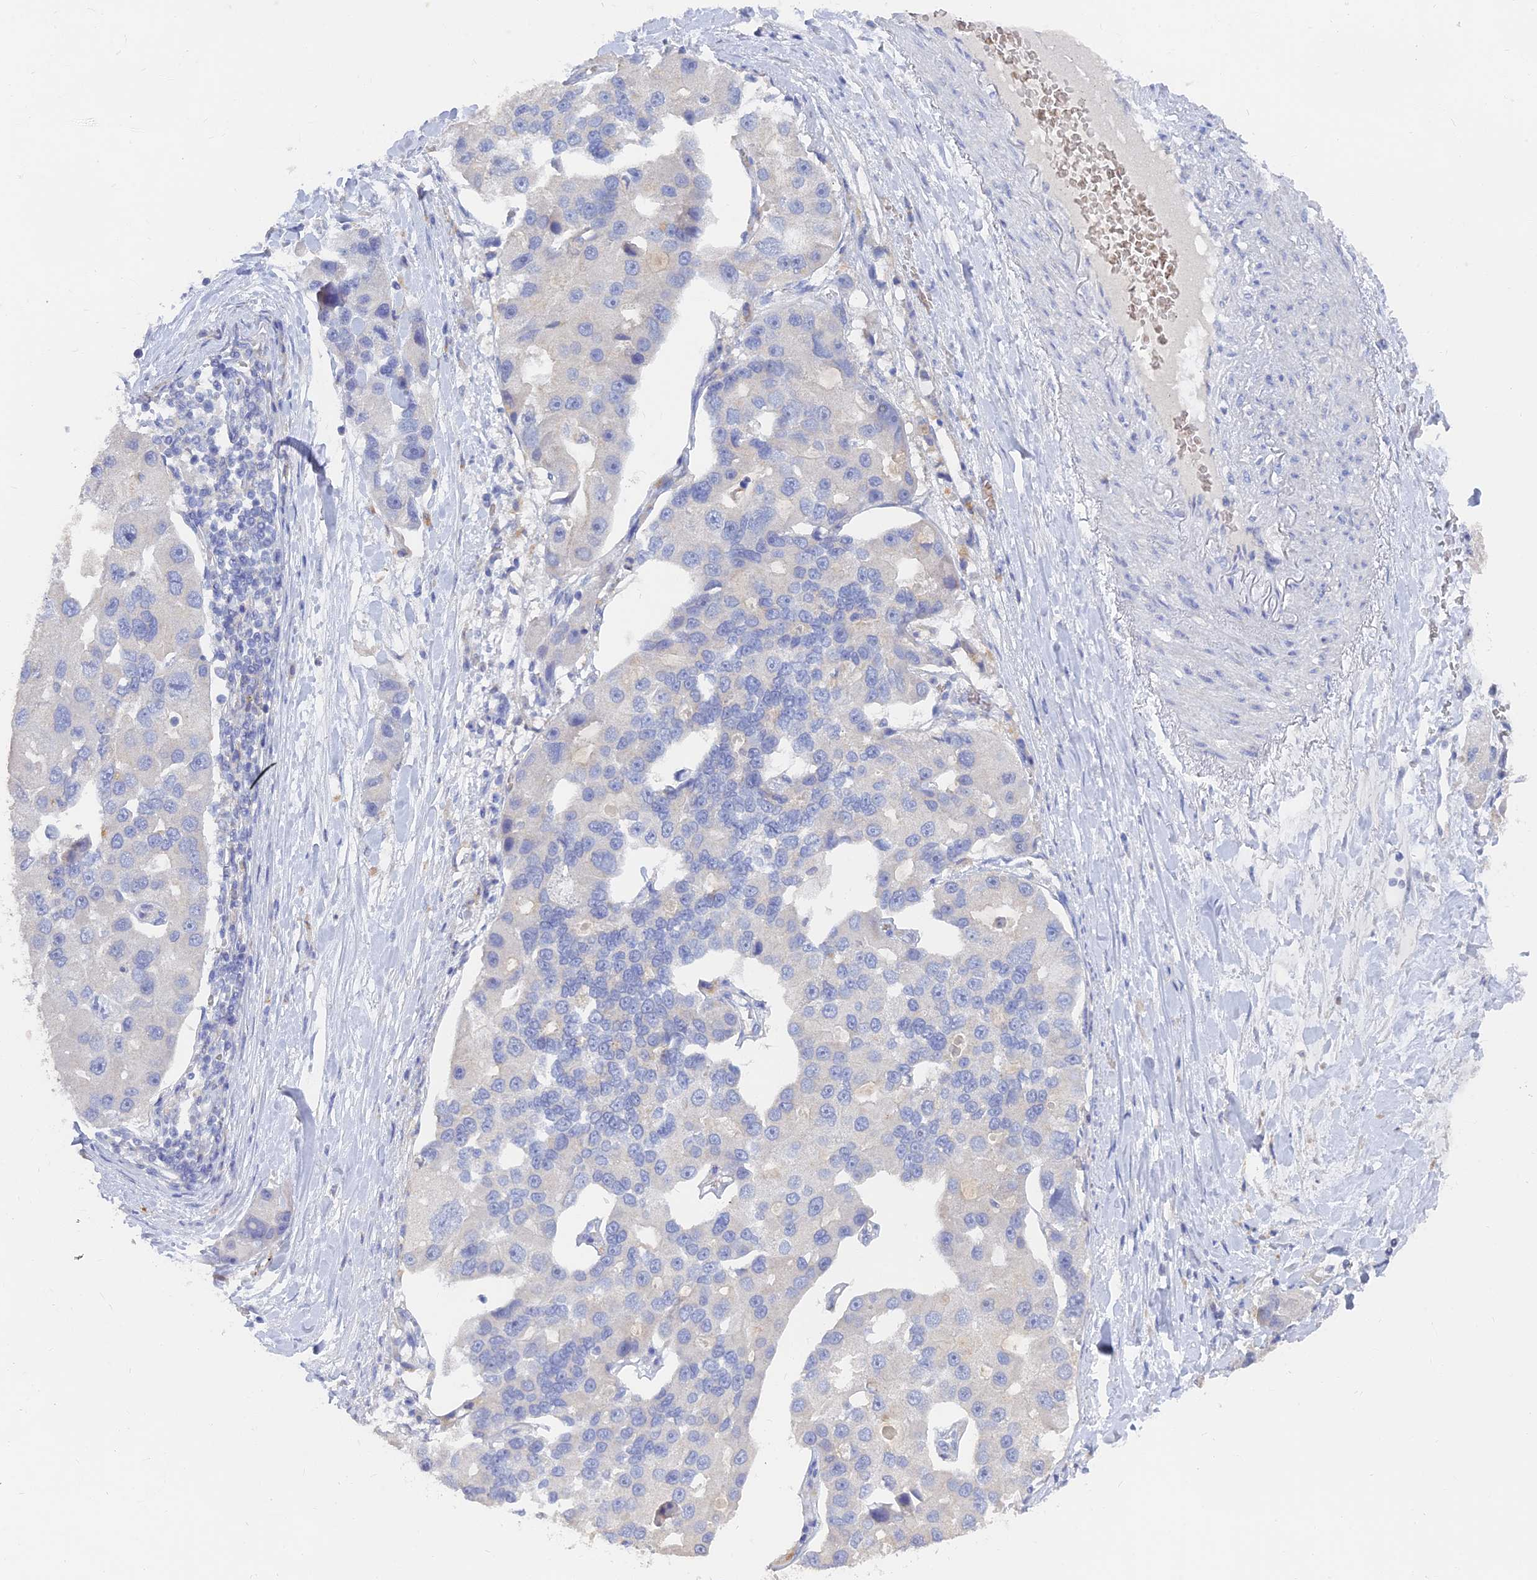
{"staining": {"intensity": "negative", "quantity": "none", "location": "none"}, "tissue": "lung cancer", "cell_type": "Tumor cells", "image_type": "cancer", "snomed": [{"axis": "morphology", "description": "Adenocarcinoma, NOS"}, {"axis": "topography", "description": "Lung"}], "caption": "Lung cancer was stained to show a protein in brown. There is no significant positivity in tumor cells.", "gene": "ARRDC1", "patient": {"sex": "female", "age": 54}}